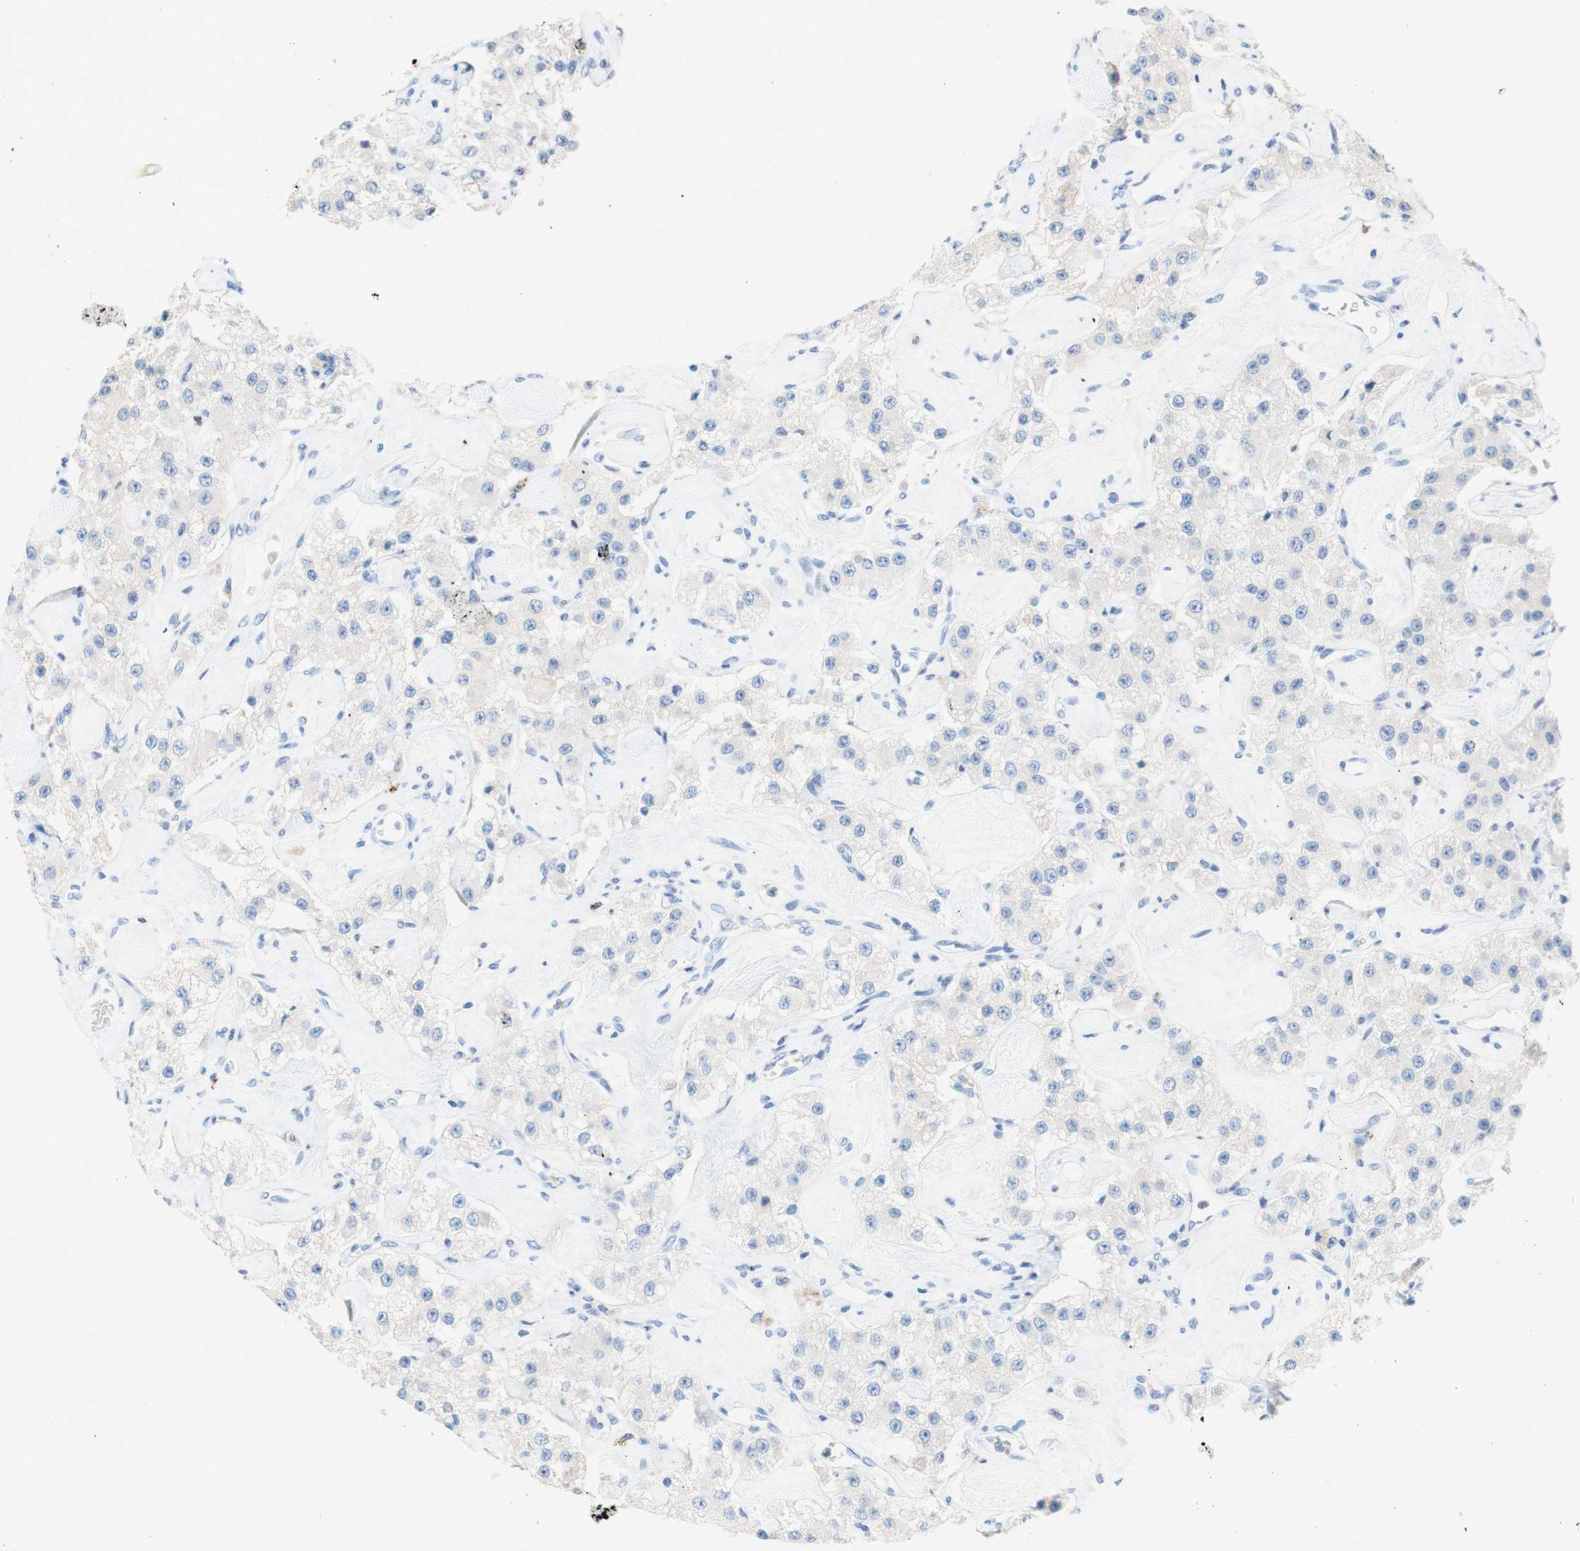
{"staining": {"intensity": "negative", "quantity": "none", "location": "none"}, "tissue": "carcinoid", "cell_type": "Tumor cells", "image_type": "cancer", "snomed": [{"axis": "morphology", "description": "Carcinoid, malignant, NOS"}, {"axis": "topography", "description": "Pancreas"}], "caption": "High magnification brightfield microscopy of malignant carcinoid stained with DAB (3,3'-diaminobenzidine) (brown) and counterstained with hematoxylin (blue): tumor cells show no significant expression.", "gene": "CEACAM1", "patient": {"sex": "male", "age": 41}}